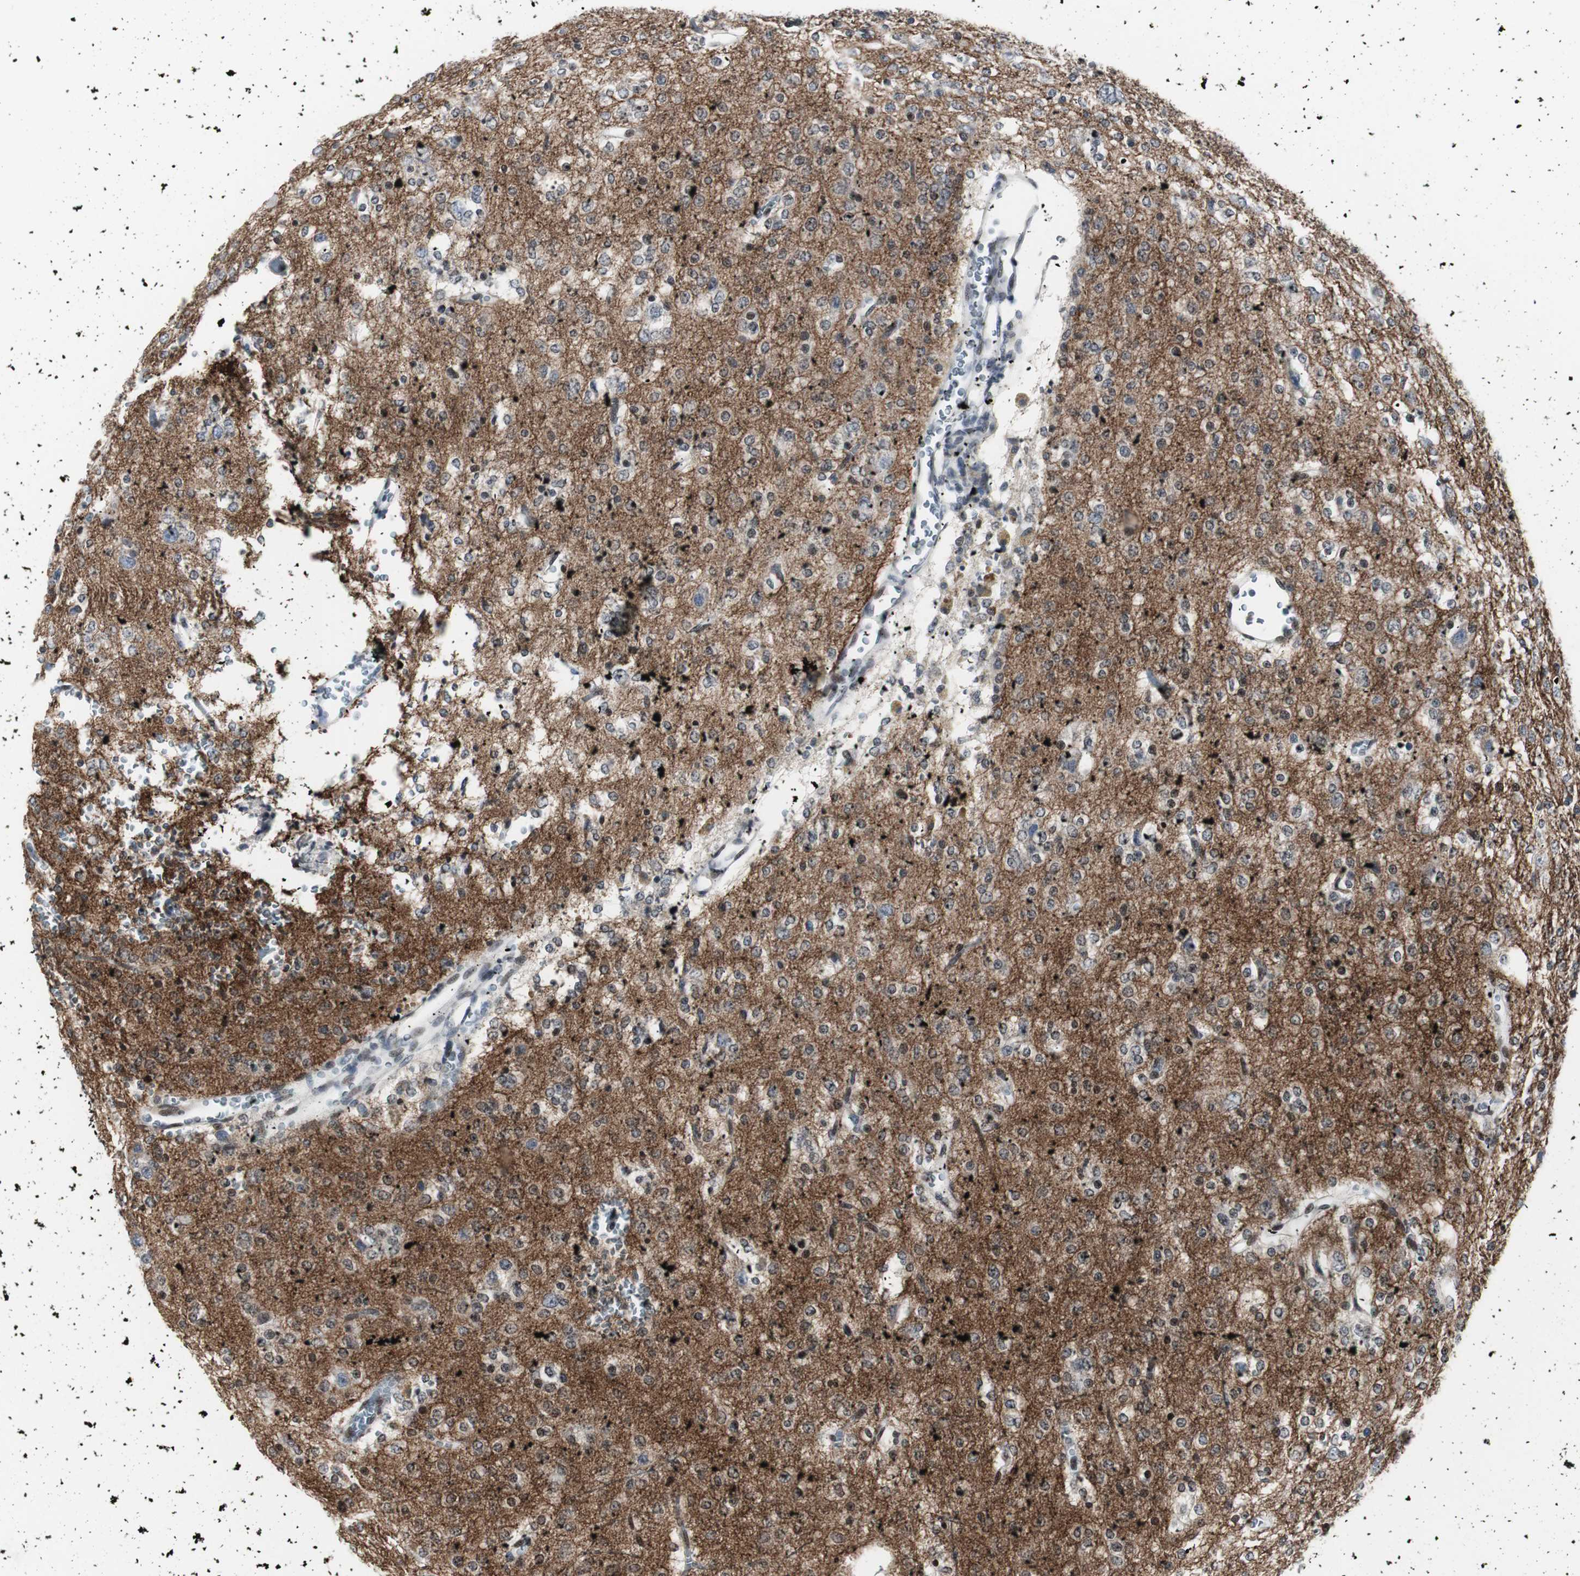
{"staining": {"intensity": "weak", "quantity": "25%-75%", "location": "cytoplasmic/membranous"}, "tissue": "glioma", "cell_type": "Tumor cells", "image_type": "cancer", "snomed": [{"axis": "morphology", "description": "Glioma, malignant, Low grade"}, {"axis": "topography", "description": "Brain"}], "caption": "This photomicrograph shows immunohistochemistry (IHC) staining of human glioma, with low weak cytoplasmic/membranous expression in approximately 25%-75% of tumor cells.", "gene": "GAP43", "patient": {"sex": "male", "age": 38}}